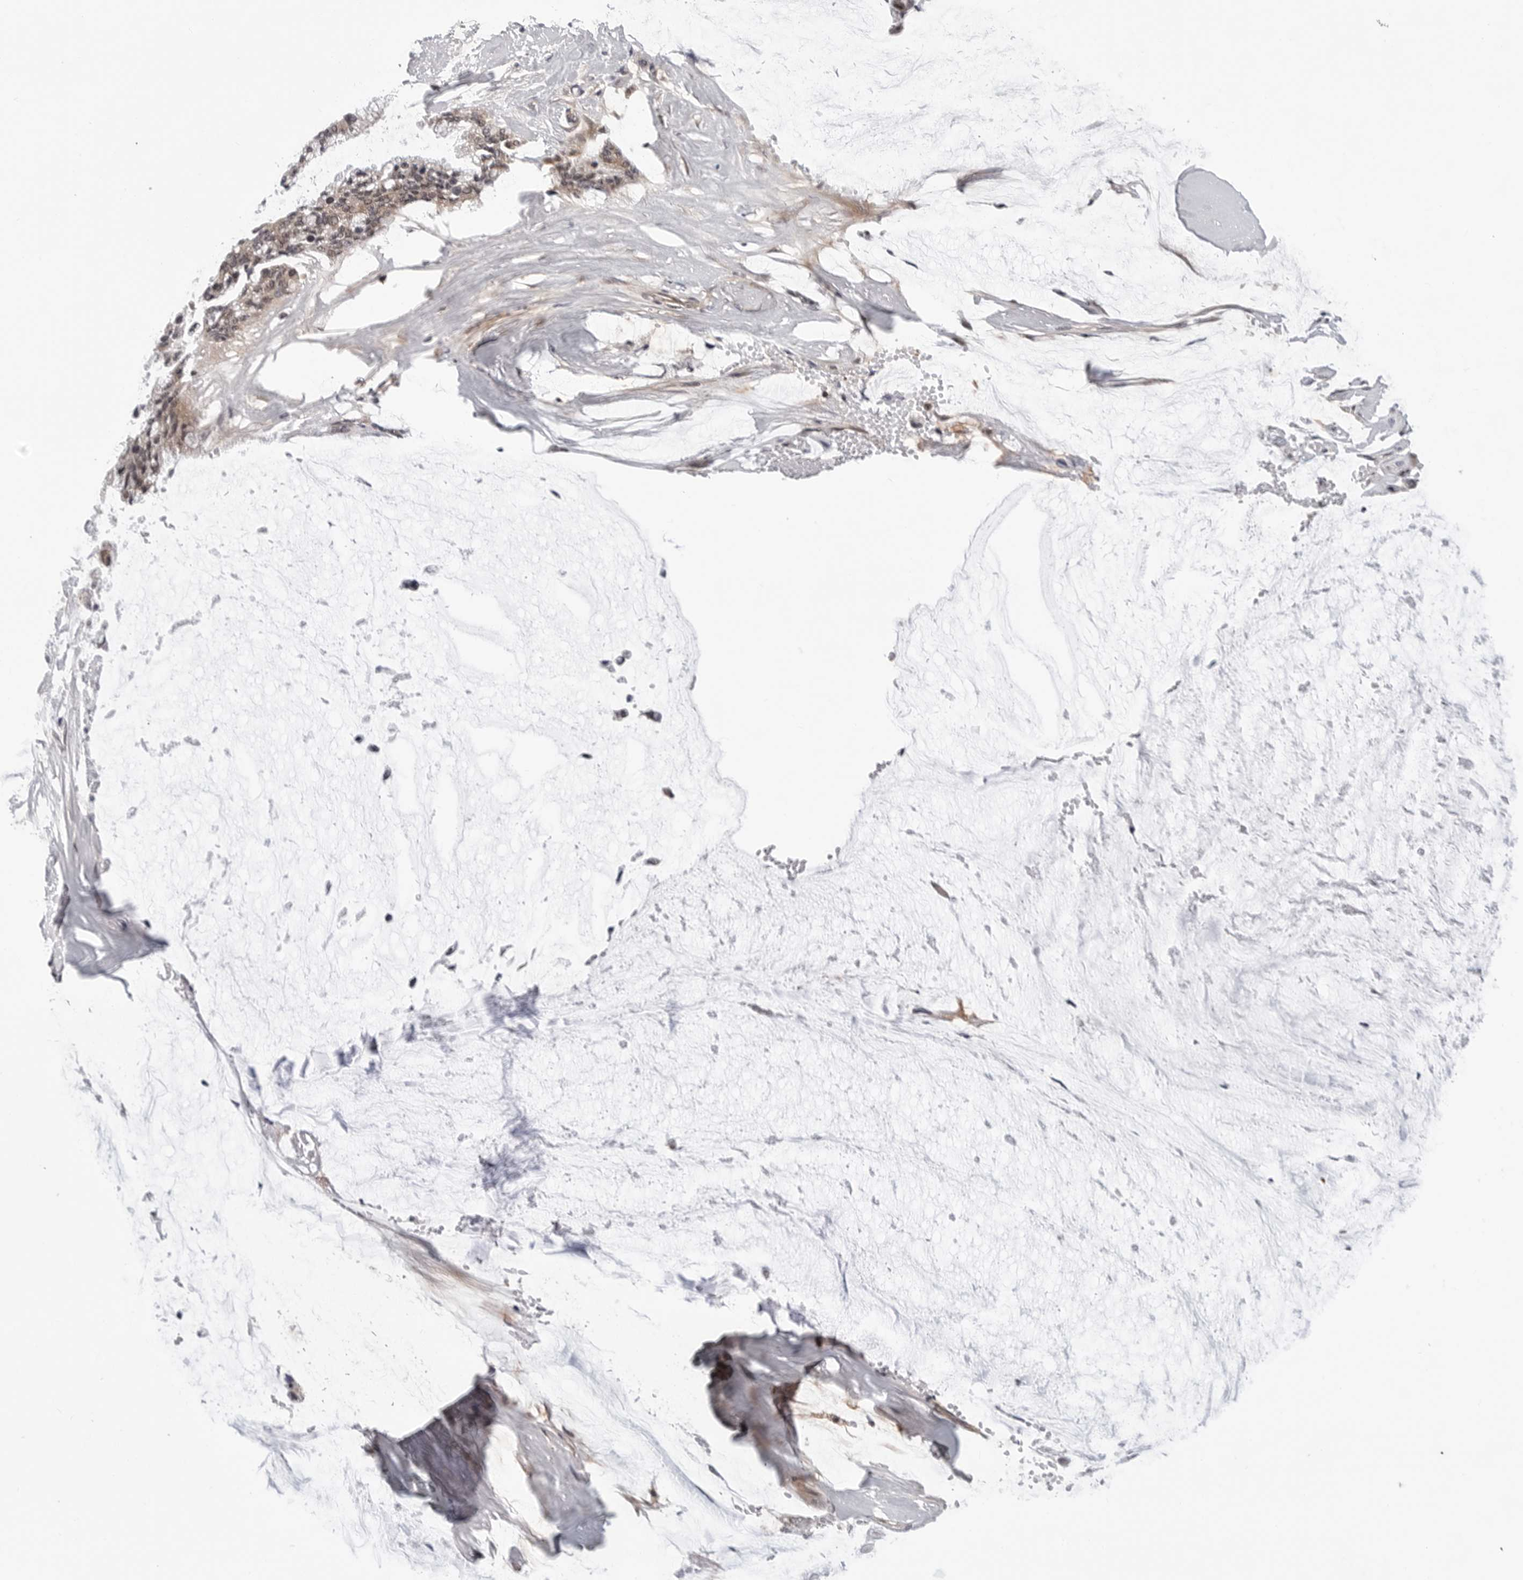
{"staining": {"intensity": "weak", "quantity": ">75%", "location": "cytoplasmic/membranous"}, "tissue": "ovarian cancer", "cell_type": "Tumor cells", "image_type": "cancer", "snomed": [{"axis": "morphology", "description": "Cystadenocarcinoma, mucinous, NOS"}, {"axis": "topography", "description": "Ovary"}], "caption": "Ovarian mucinous cystadenocarcinoma tissue demonstrates weak cytoplasmic/membranous expression in approximately >75% of tumor cells, visualized by immunohistochemistry.", "gene": "KIAA1614", "patient": {"sex": "female", "age": 39}}